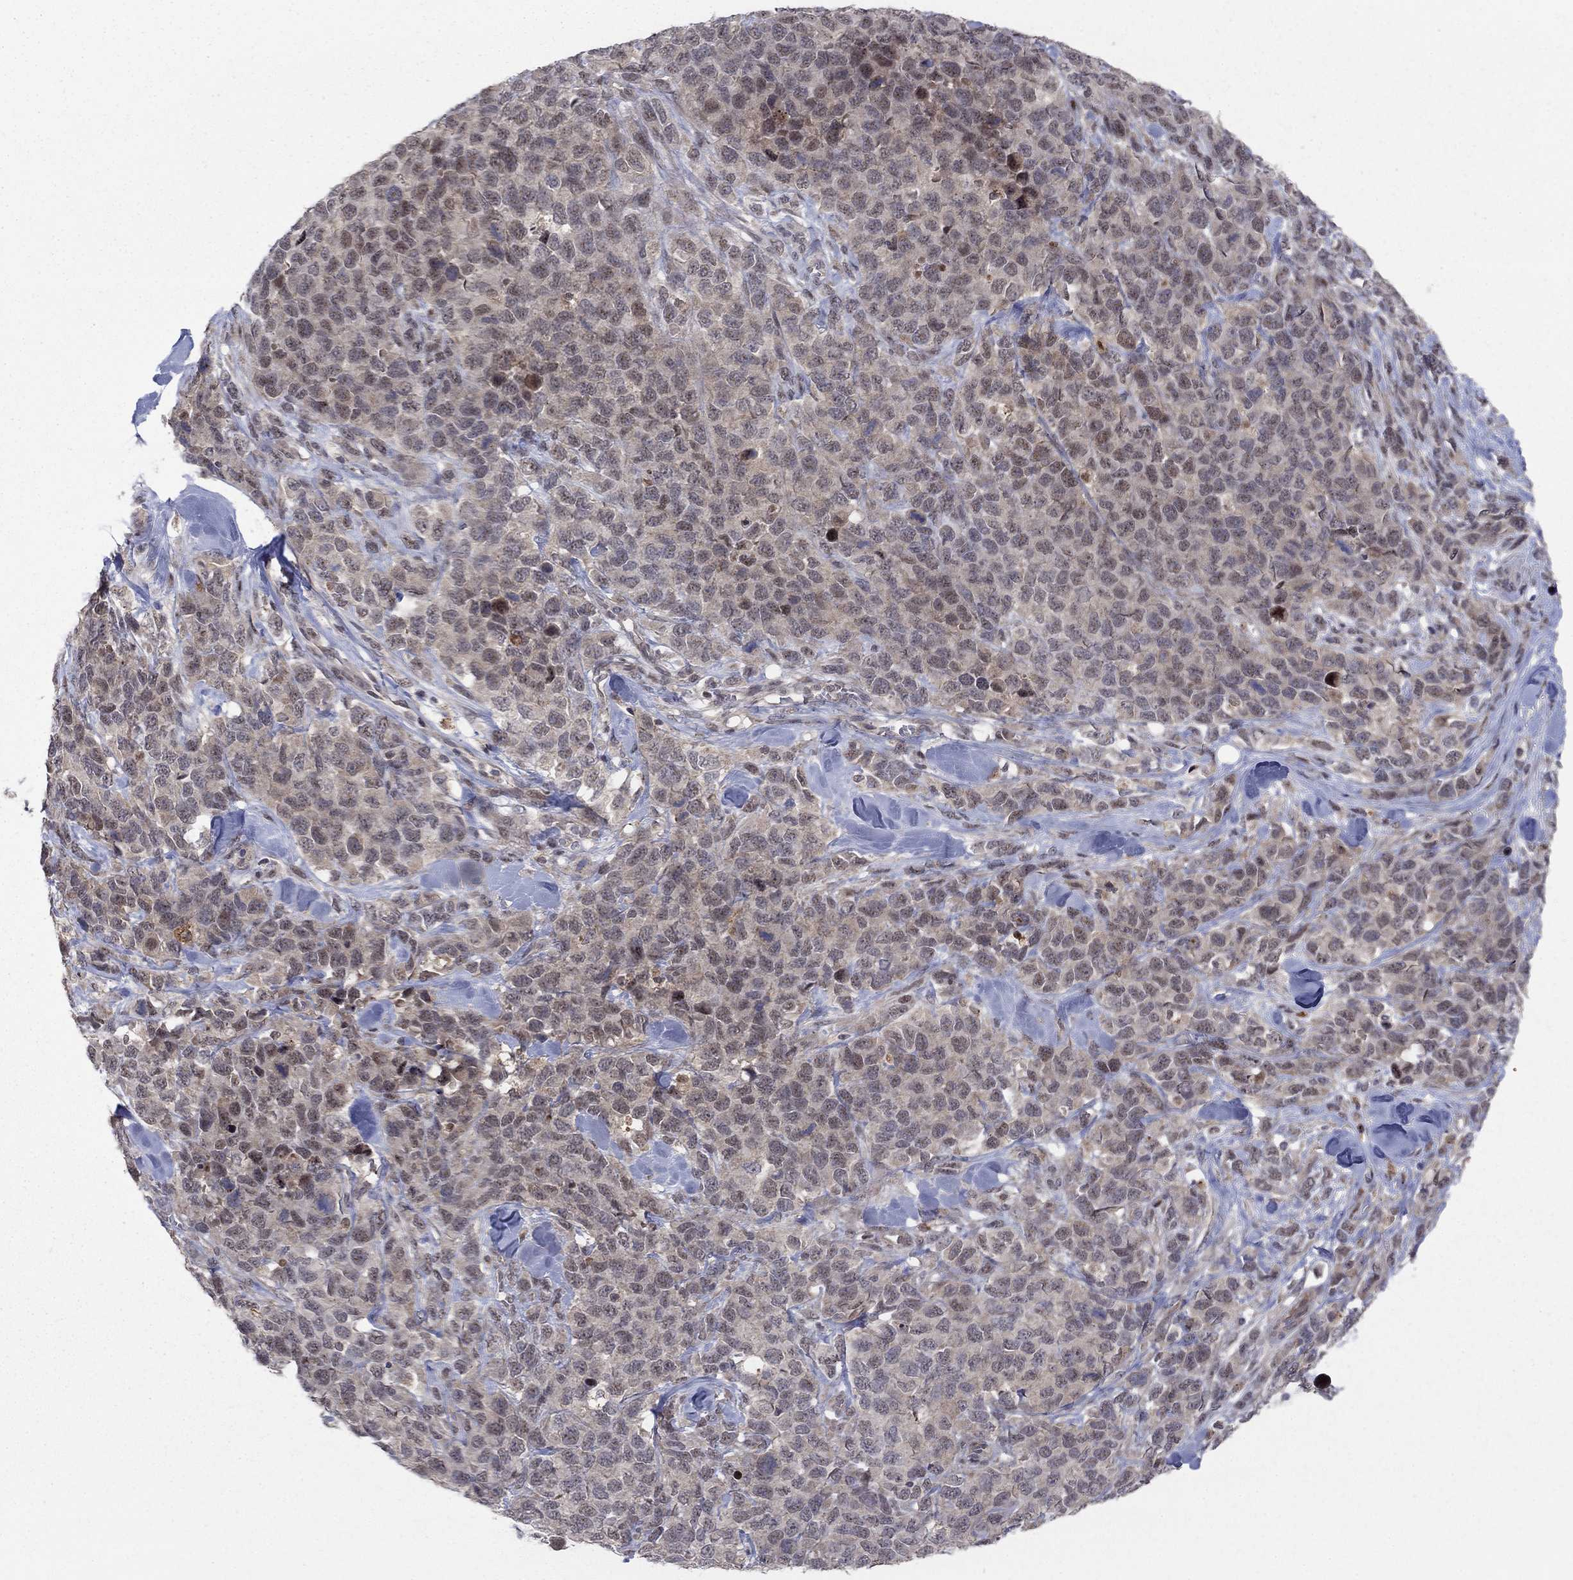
{"staining": {"intensity": "weak", "quantity": "<25%", "location": "cytoplasmic/membranous,nuclear"}, "tissue": "melanoma", "cell_type": "Tumor cells", "image_type": "cancer", "snomed": [{"axis": "morphology", "description": "Malignant melanoma, Metastatic site"}, {"axis": "topography", "description": "Skin"}], "caption": "The micrograph exhibits no staining of tumor cells in melanoma.", "gene": "ZNF395", "patient": {"sex": "male", "age": 84}}